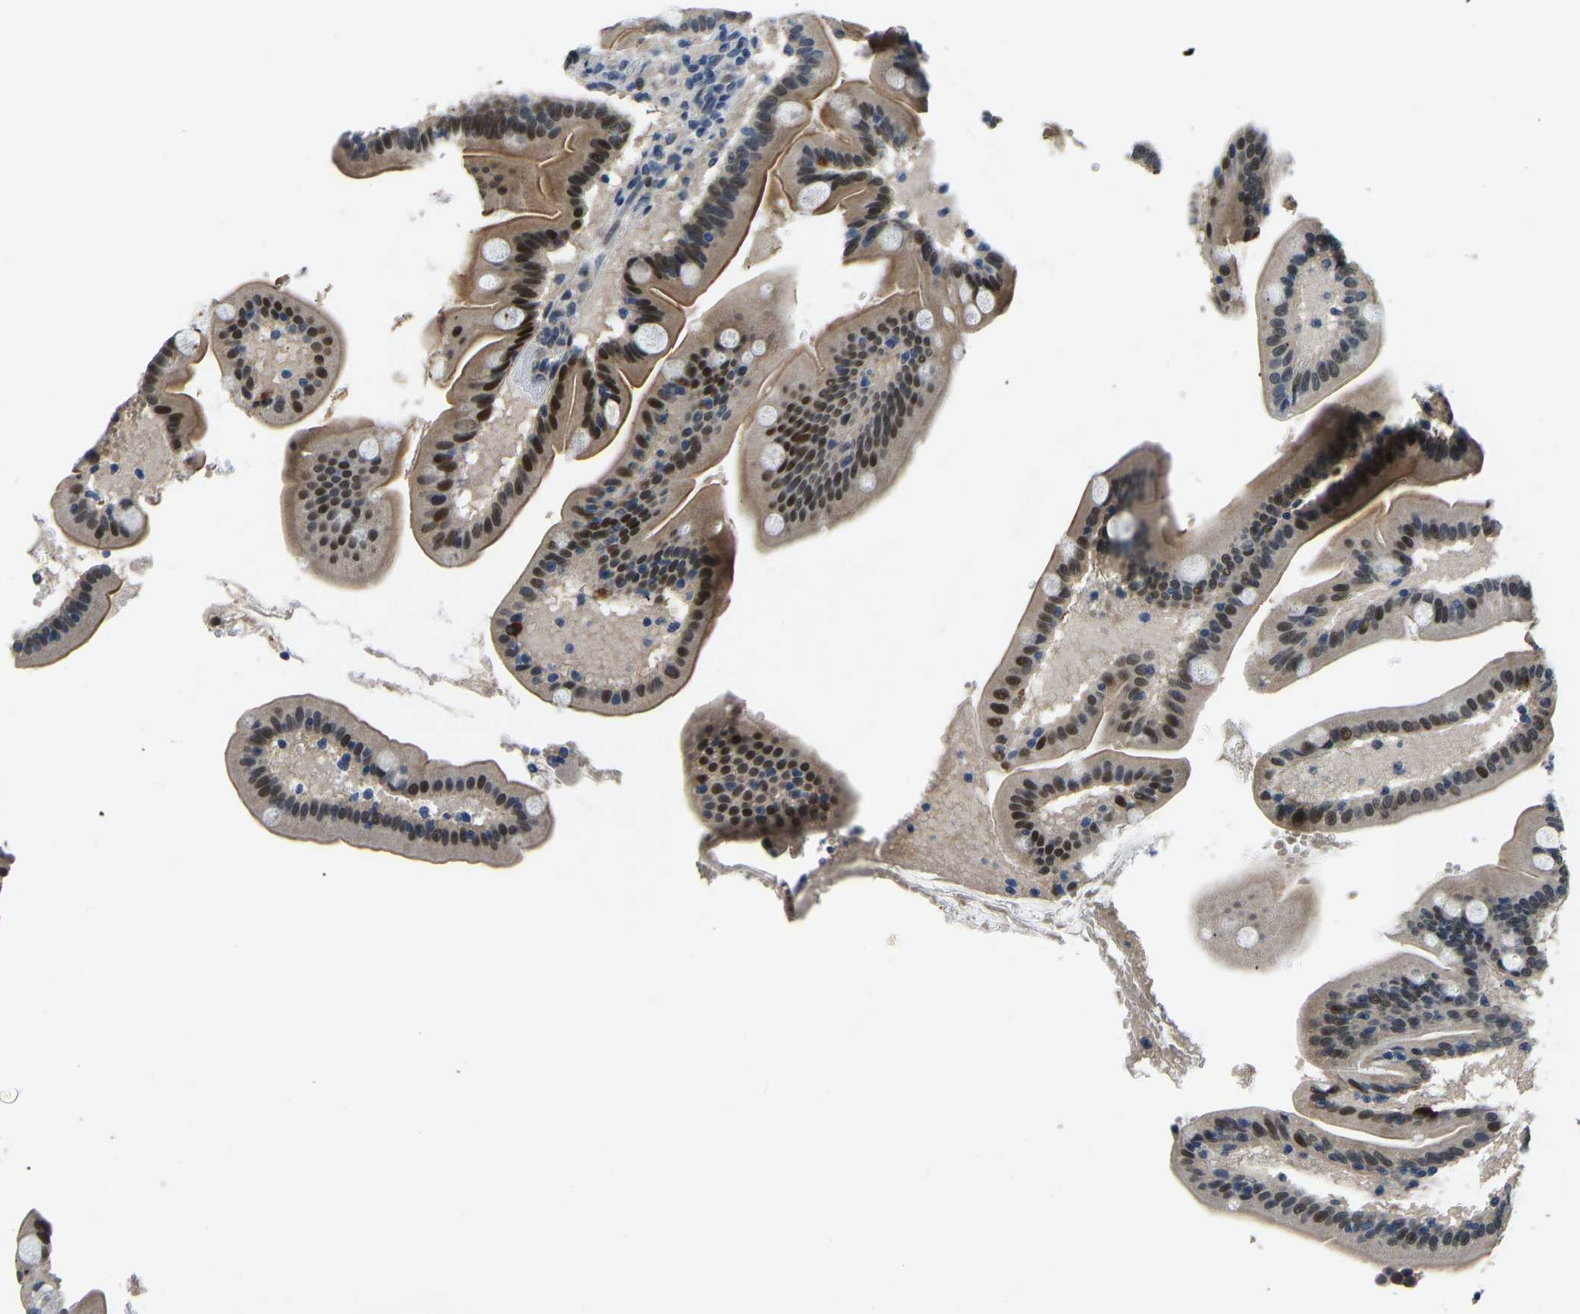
{"staining": {"intensity": "moderate", "quantity": "25%-75%", "location": "cytoplasmic/membranous,nuclear"}, "tissue": "duodenum", "cell_type": "Glandular cells", "image_type": "normal", "snomed": [{"axis": "morphology", "description": "Normal tissue, NOS"}, {"axis": "topography", "description": "Duodenum"}], "caption": "A photomicrograph of duodenum stained for a protein displays moderate cytoplasmic/membranous,nuclear brown staining in glandular cells. (DAB (3,3'-diaminobenzidine) IHC with brightfield microscopy, high magnification).", "gene": "FOS", "patient": {"sex": "male", "age": 54}}